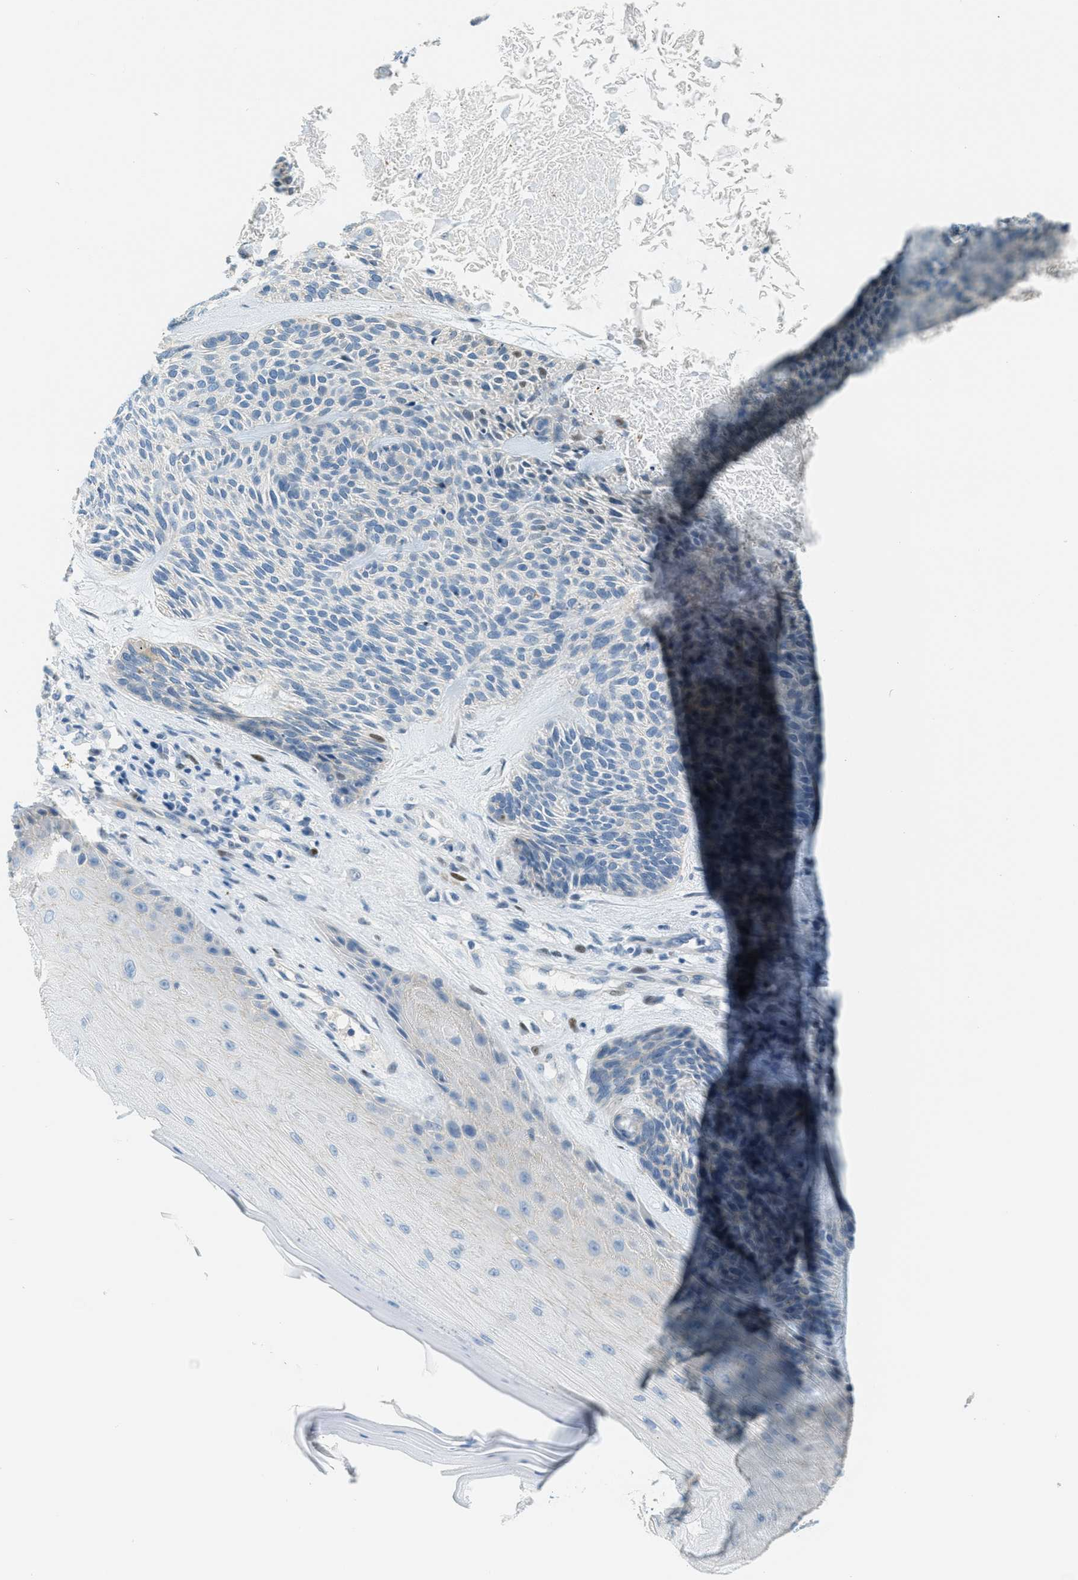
{"staining": {"intensity": "negative", "quantity": "none", "location": "none"}, "tissue": "skin cancer", "cell_type": "Tumor cells", "image_type": "cancer", "snomed": [{"axis": "morphology", "description": "Basal cell carcinoma"}, {"axis": "topography", "description": "Skin"}], "caption": "Immunohistochemistry photomicrograph of neoplastic tissue: skin basal cell carcinoma stained with DAB shows no significant protein expression in tumor cells. The staining was performed using DAB to visualize the protein expression in brown, while the nuclei were stained in blue with hematoxylin (Magnification: 20x).", "gene": "CYP4X1", "patient": {"sex": "male", "age": 55}}